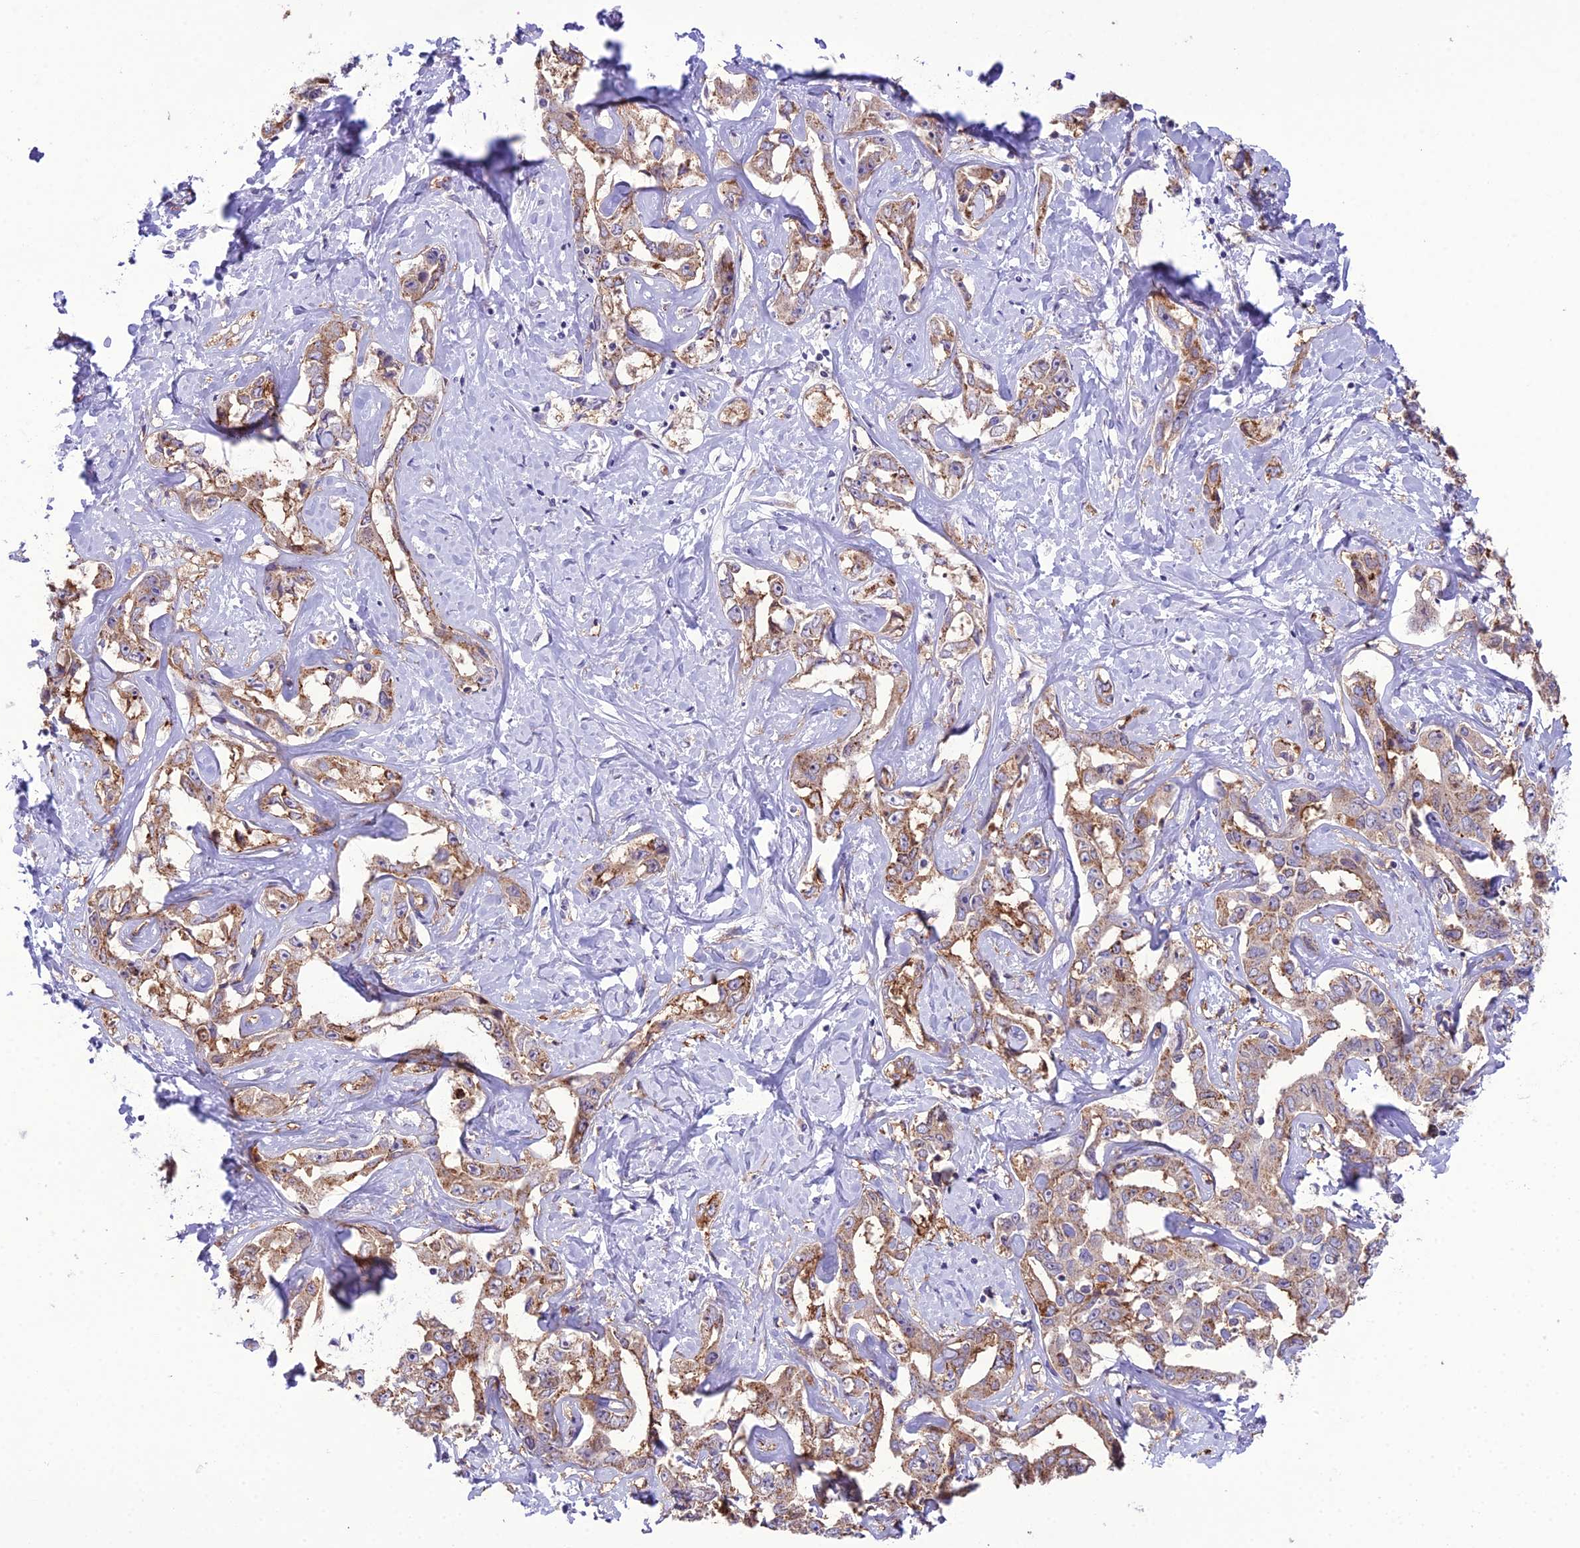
{"staining": {"intensity": "moderate", "quantity": "25%-75%", "location": "cytoplasmic/membranous"}, "tissue": "liver cancer", "cell_type": "Tumor cells", "image_type": "cancer", "snomed": [{"axis": "morphology", "description": "Cholangiocarcinoma"}, {"axis": "topography", "description": "Liver"}], "caption": "Liver cancer stained with a protein marker displays moderate staining in tumor cells.", "gene": "RPS26", "patient": {"sex": "male", "age": 59}}